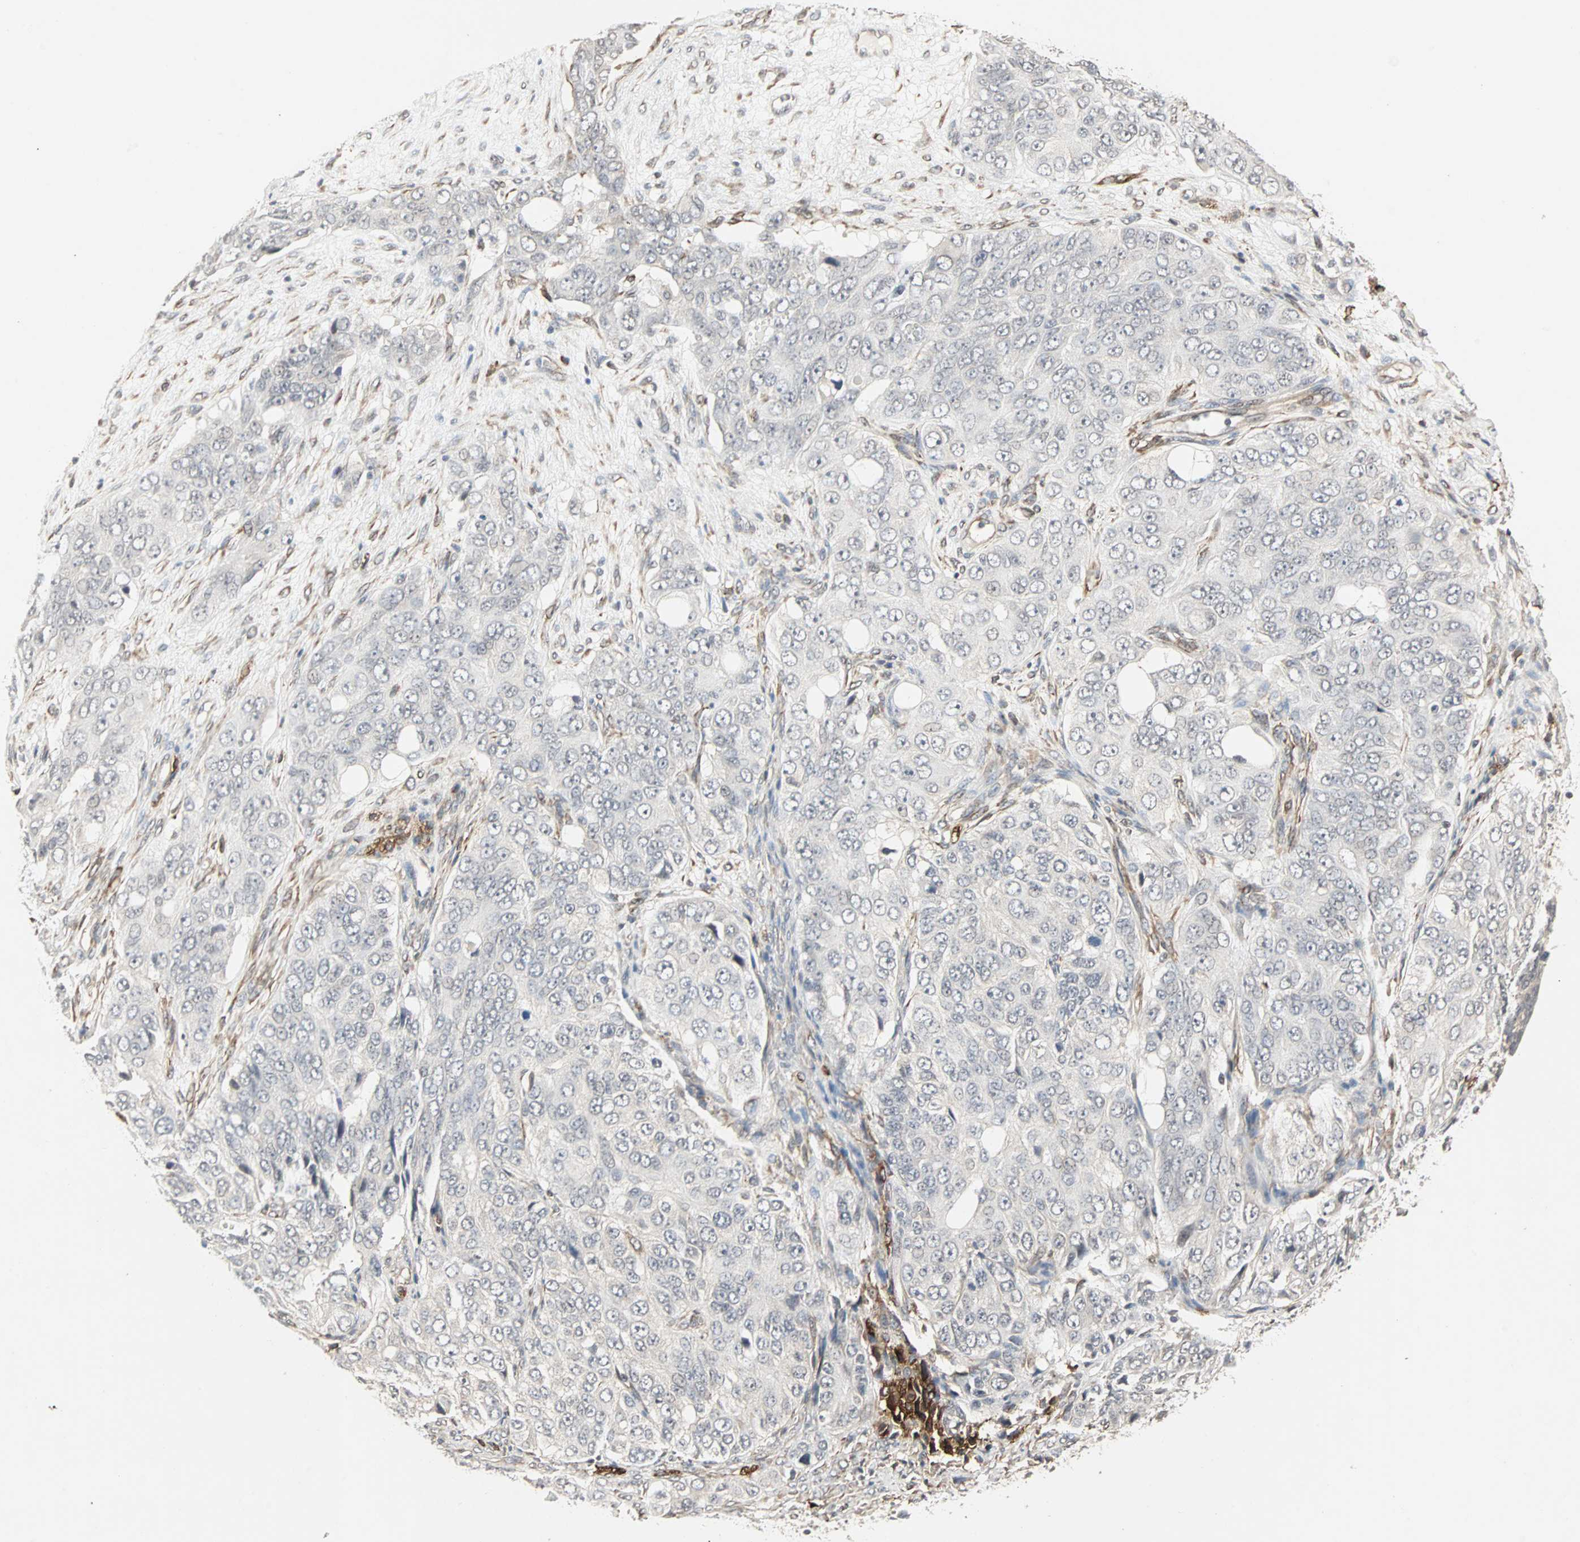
{"staining": {"intensity": "negative", "quantity": "none", "location": "none"}, "tissue": "ovarian cancer", "cell_type": "Tumor cells", "image_type": "cancer", "snomed": [{"axis": "morphology", "description": "Carcinoma, endometroid"}, {"axis": "topography", "description": "Ovary"}], "caption": "Immunohistochemistry (IHC) of human ovarian cancer (endometroid carcinoma) reveals no positivity in tumor cells.", "gene": "TRPV4", "patient": {"sex": "female", "age": 51}}